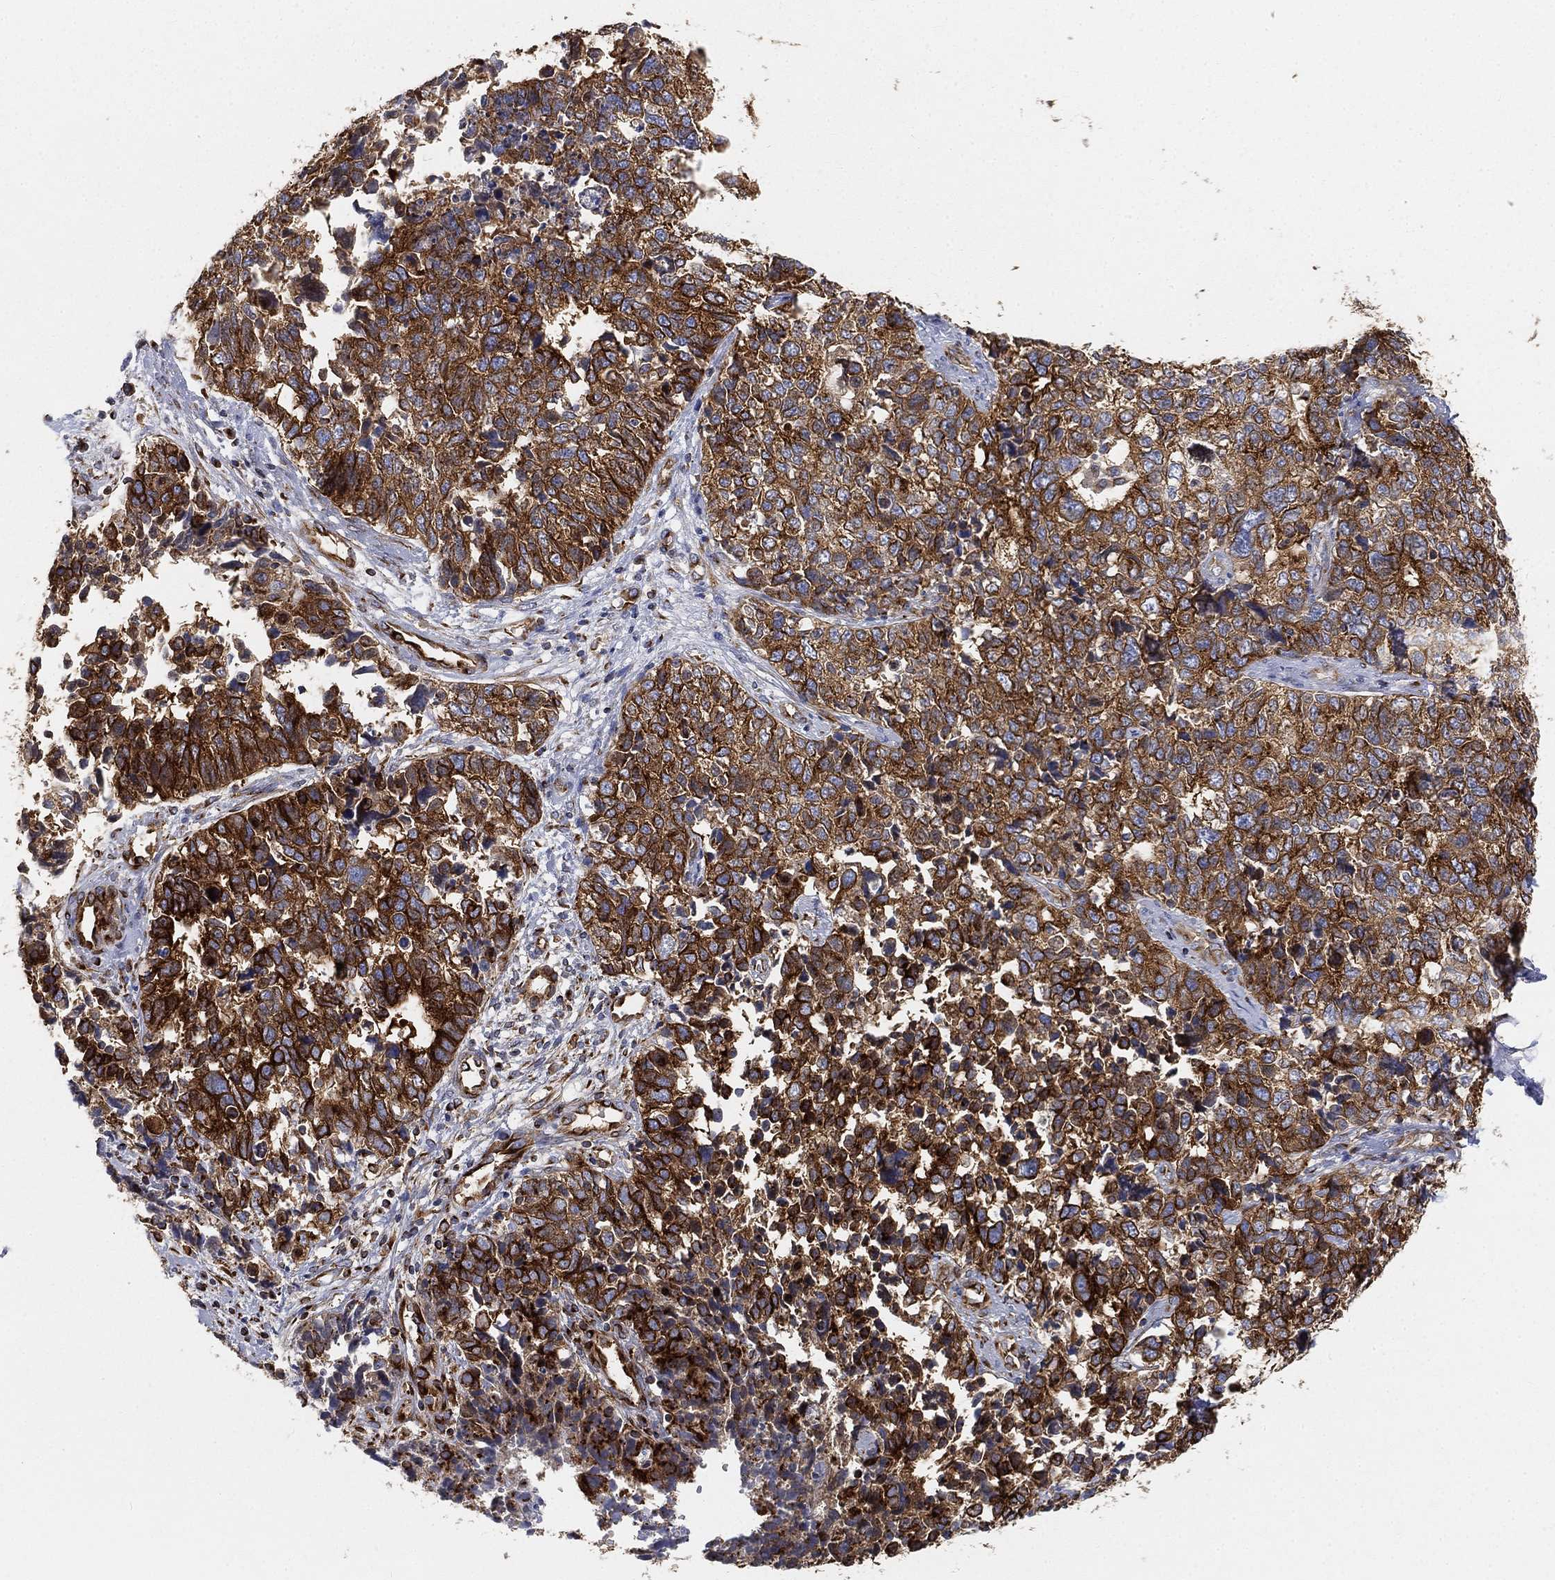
{"staining": {"intensity": "strong", "quantity": ">75%", "location": "cytoplasmic/membranous"}, "tissue": "cervical cancer", "cell_type": "Tumor cells", "image_type": "cancer", "snomed": [{"axis": "morphology", "description": "Squamous cell carcinoma, NOS"}, {"axis": "topography", "description": "Cervix"}], "caption": "Approximately >75% of tumor cells in cervical cancer demonstrate strong cytoplasmic/membranous protein expression as visualized by brown immunohistochemical staining.", "gene": "TMEM25", "patient": {"sex": "female", "age": 63}}